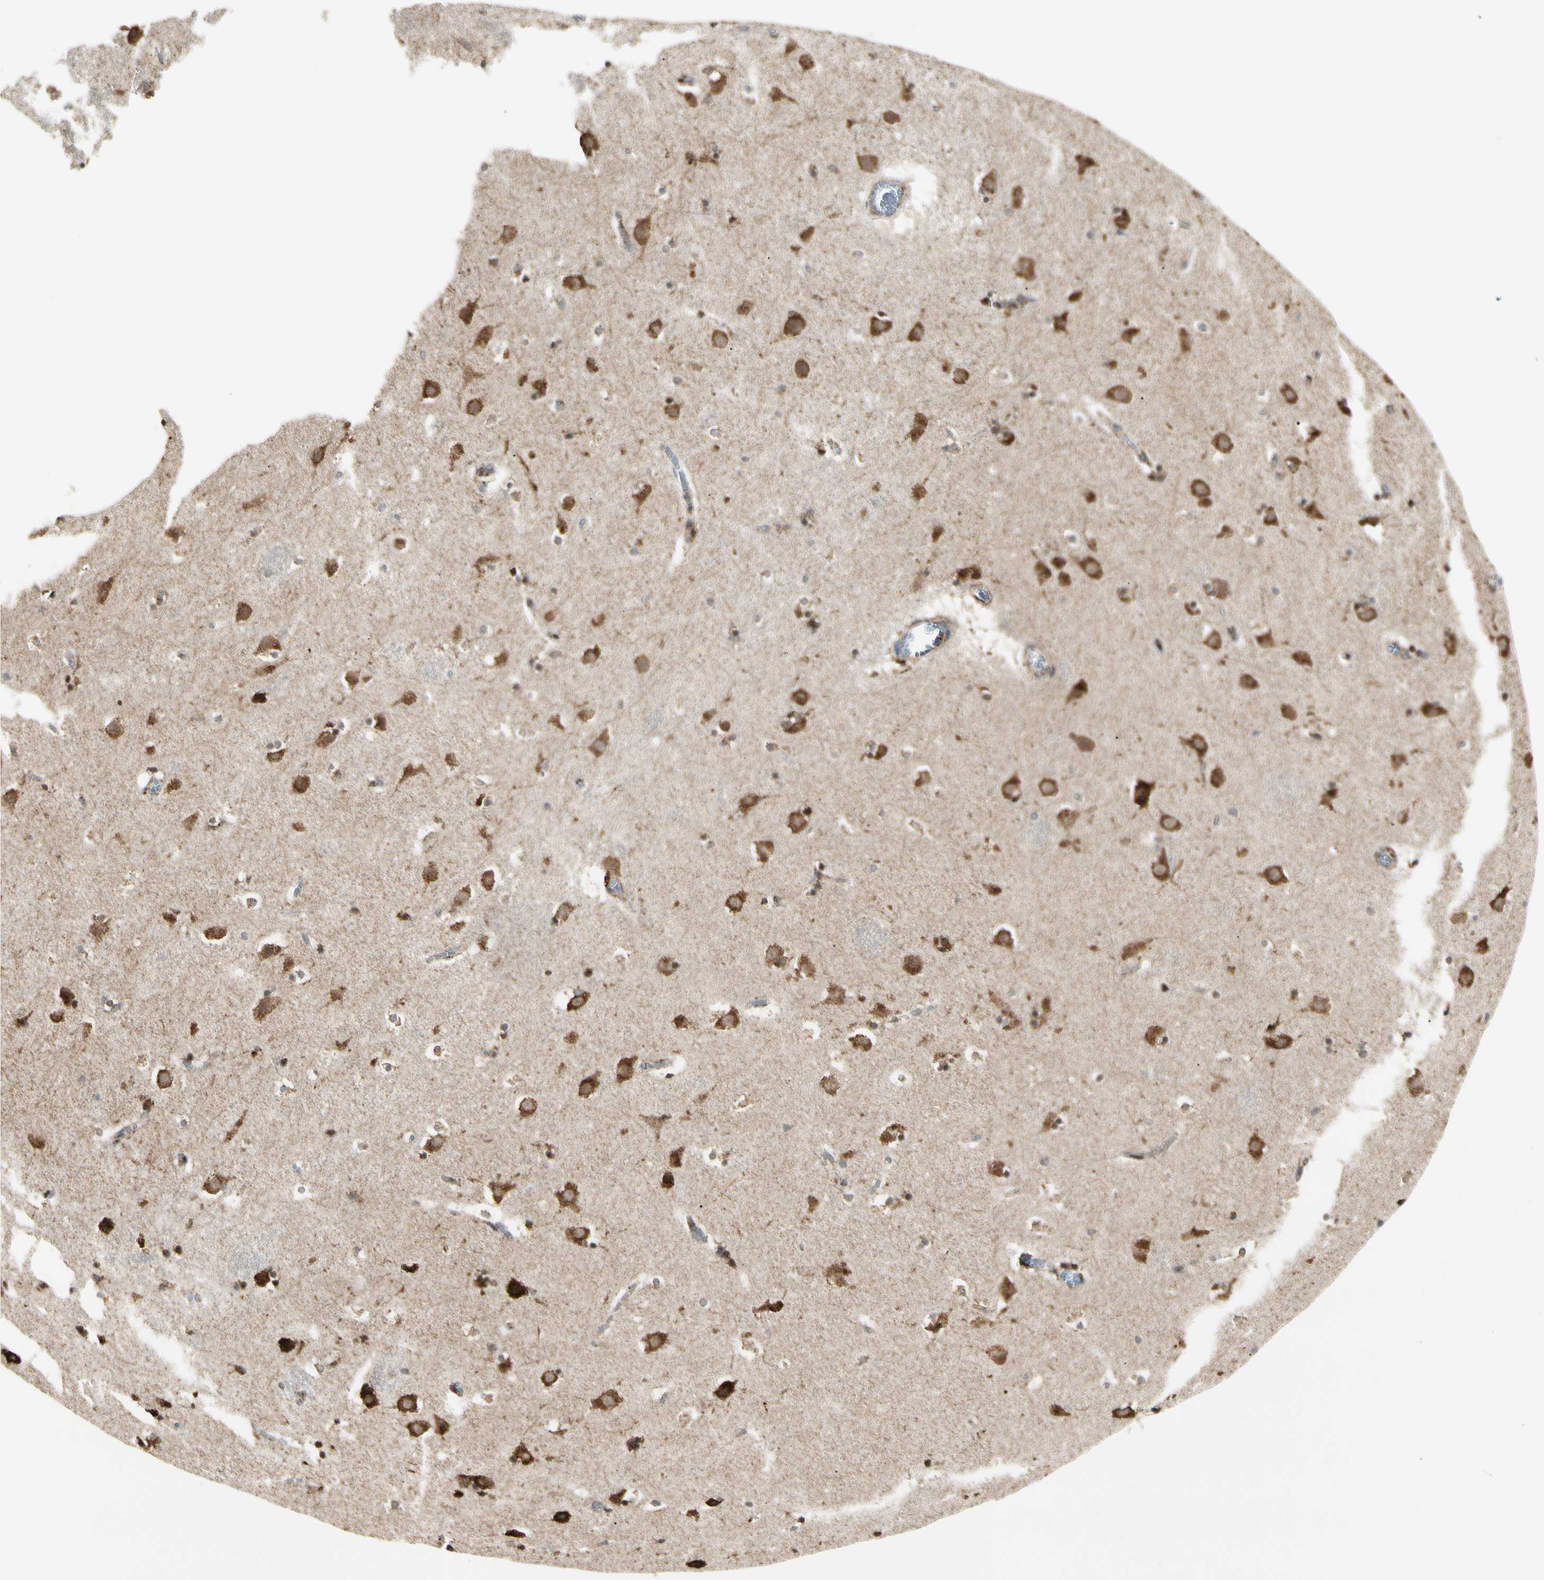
{"staining": {"intensity": "strong", "quantity": "25%-75%", "location": "cytoplasmic/membranous,nuclear"}, "tissue": "caudate", "cell_type": "Glial cells", "image_type": "normal", "snomed": [{"axis": "morphology", "description": "Normal tissue, NOS"}, {"axis": "topography", "description": "Lateral ventricle wall"}], "caption": "The image displays staining of benign caudate, revealing strong cytoplasmic/membranous,nuclear protein positivity (brown color) within glial cells.", "gene": "HSP90B1", "patient": {"sex": "male", "age": 45}}